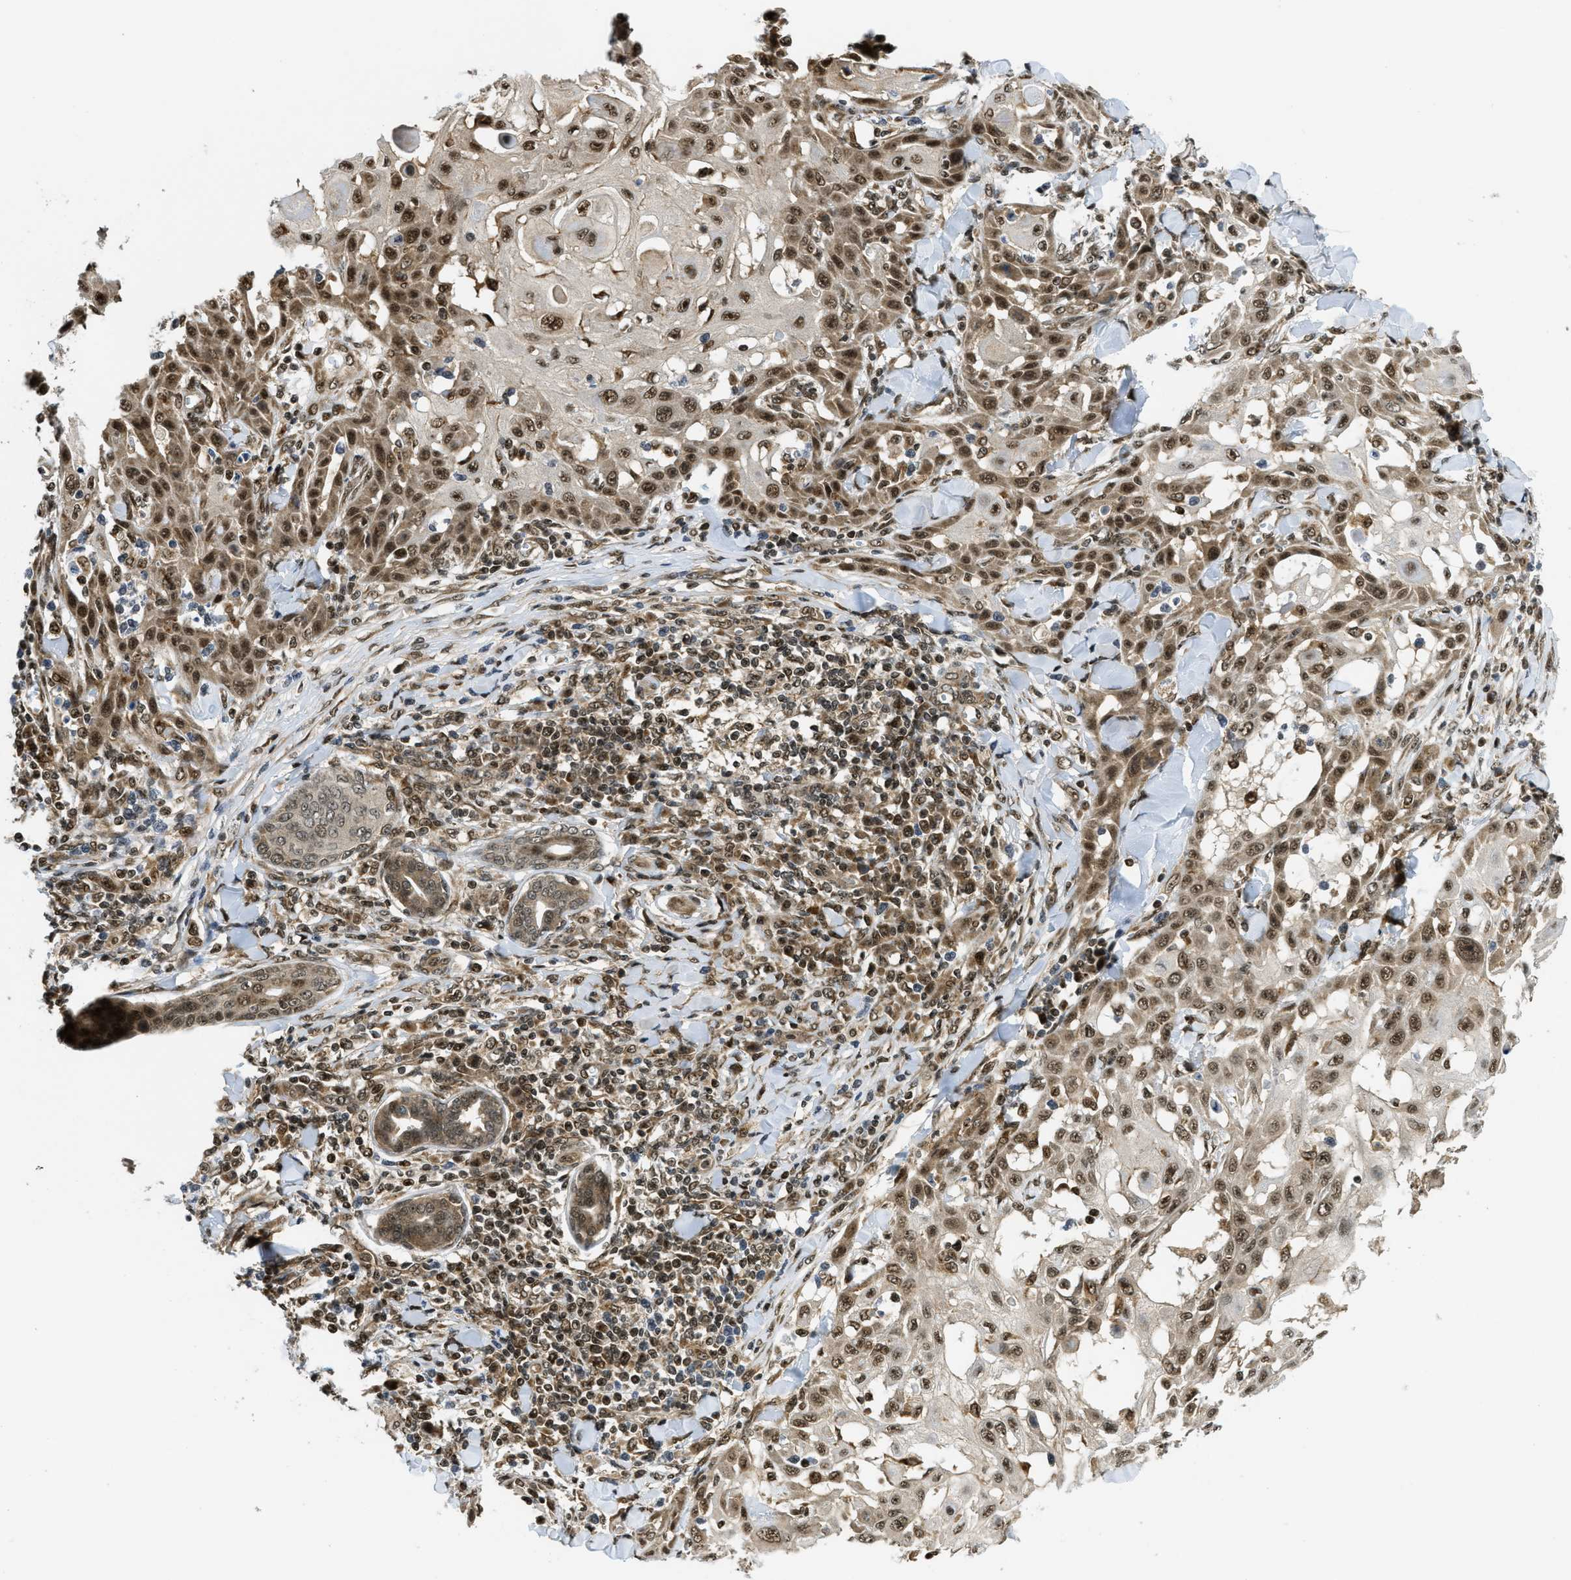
{"staining": {"intensity": "moderate", "quantity": ">75%", "location": "cytoplasmic/membranous,nuclear"}, "tissue": "skin cancer", "cell_type": "Tumor cells", "image_type": "cancer", "snomed": [{"axis": "morphology", "description": "Squamous cell carcinoma, NOS"}, {"axis": "topography", "description": "Skin"}], "caption": "Immunohistochemistry (IHC) of human skin cancer (squamous cell carcinoma) shows medium levels of moderate cytoplasmic/membranous and nuclear staining in about >75% of tumor cells.", "gene": "TACC1", "patient": {"sex": "male", "age": 24}}